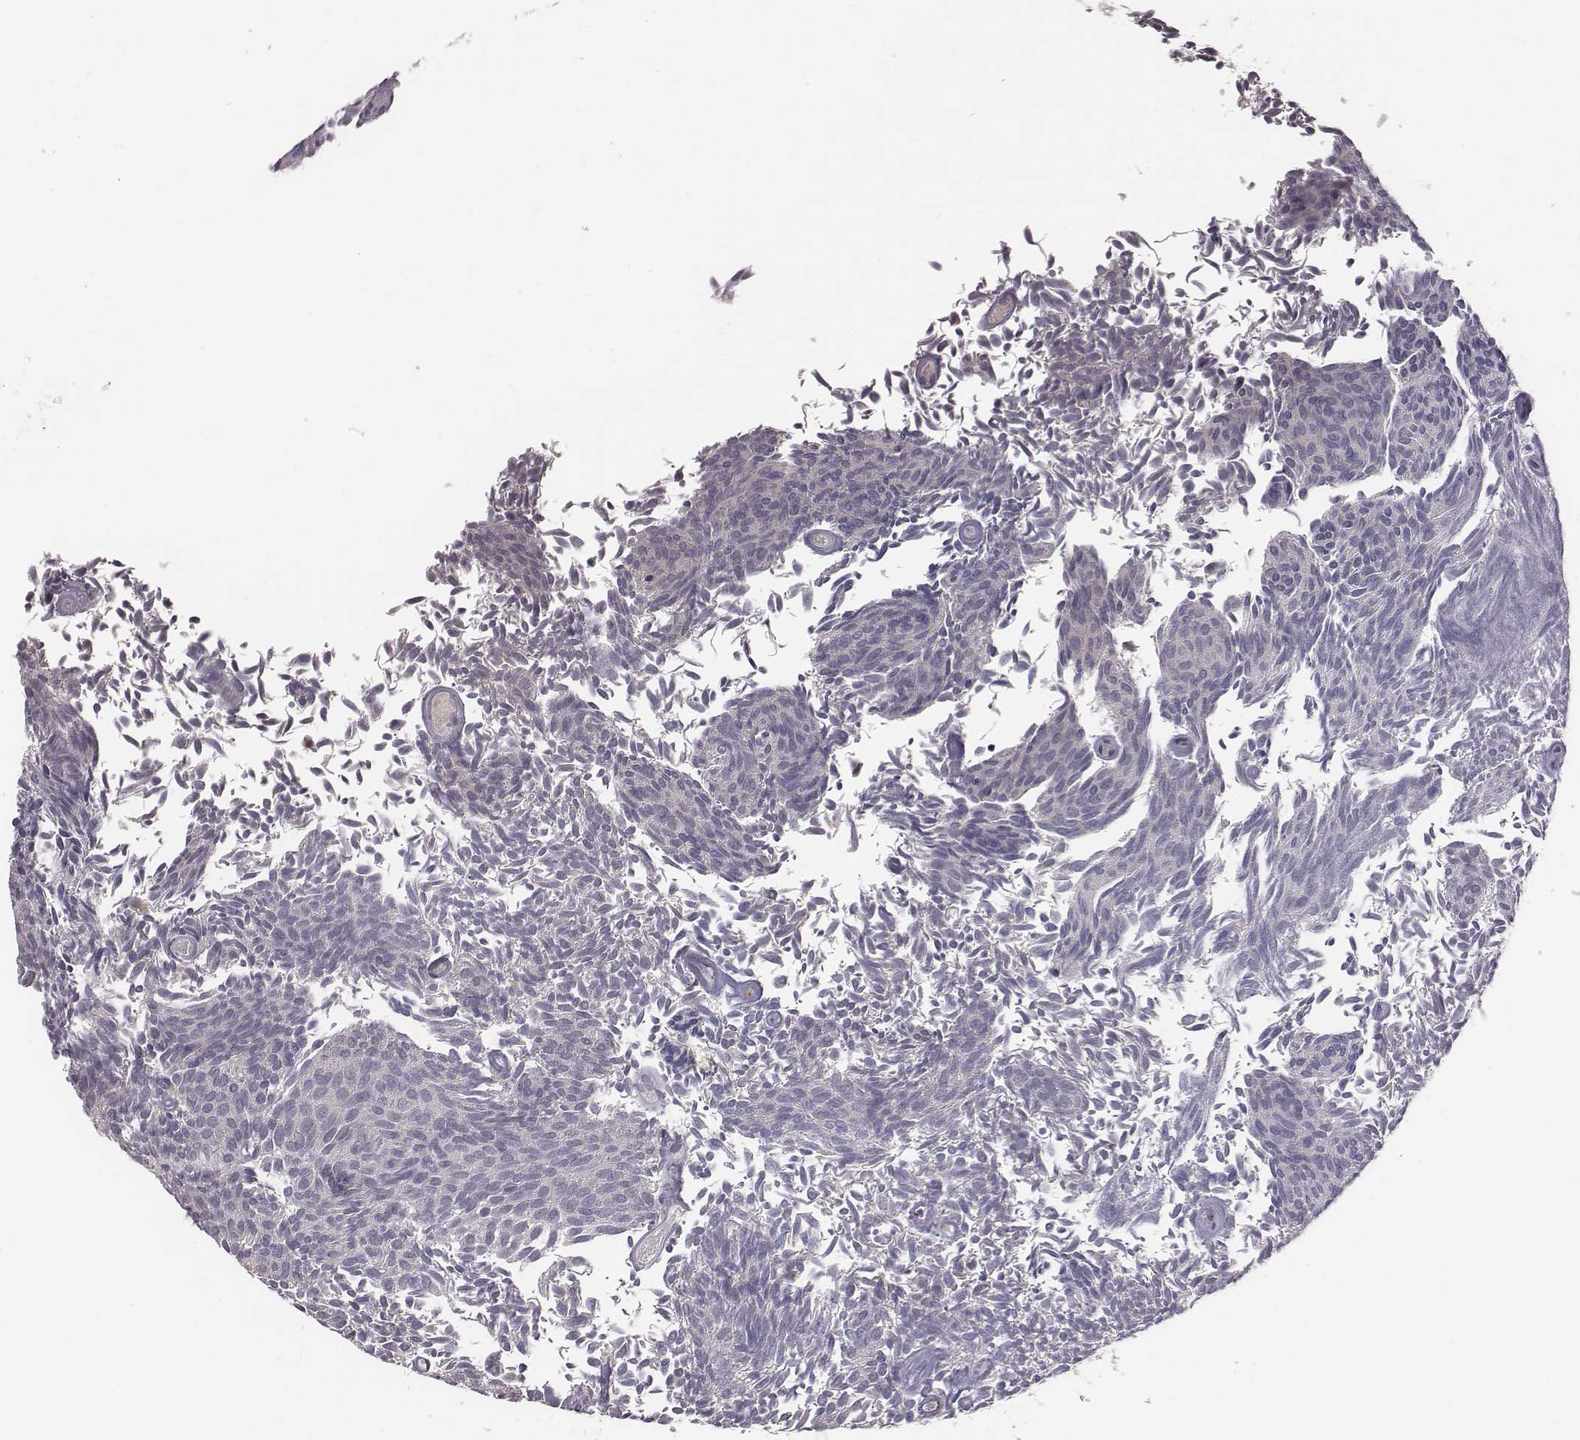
{"staining": {"intensity": "negative", "quantity": "none", "location": "none"}, "tissue": "urothelial cancer", "cell_type": "Tumor cells", "image_type": "cancer", "snomed": [{"axis": "morphology", "description": "Urothelial carcinoma, Low grade"}, {"axis": "topography", "description": "Urinary bladder"}], "caption": "Micrograph shows no protein positivity in tumor cells of urothelial cancer tissue.", "gene": "SMURF2", "patient": {"sex": "male", "age": 77}}